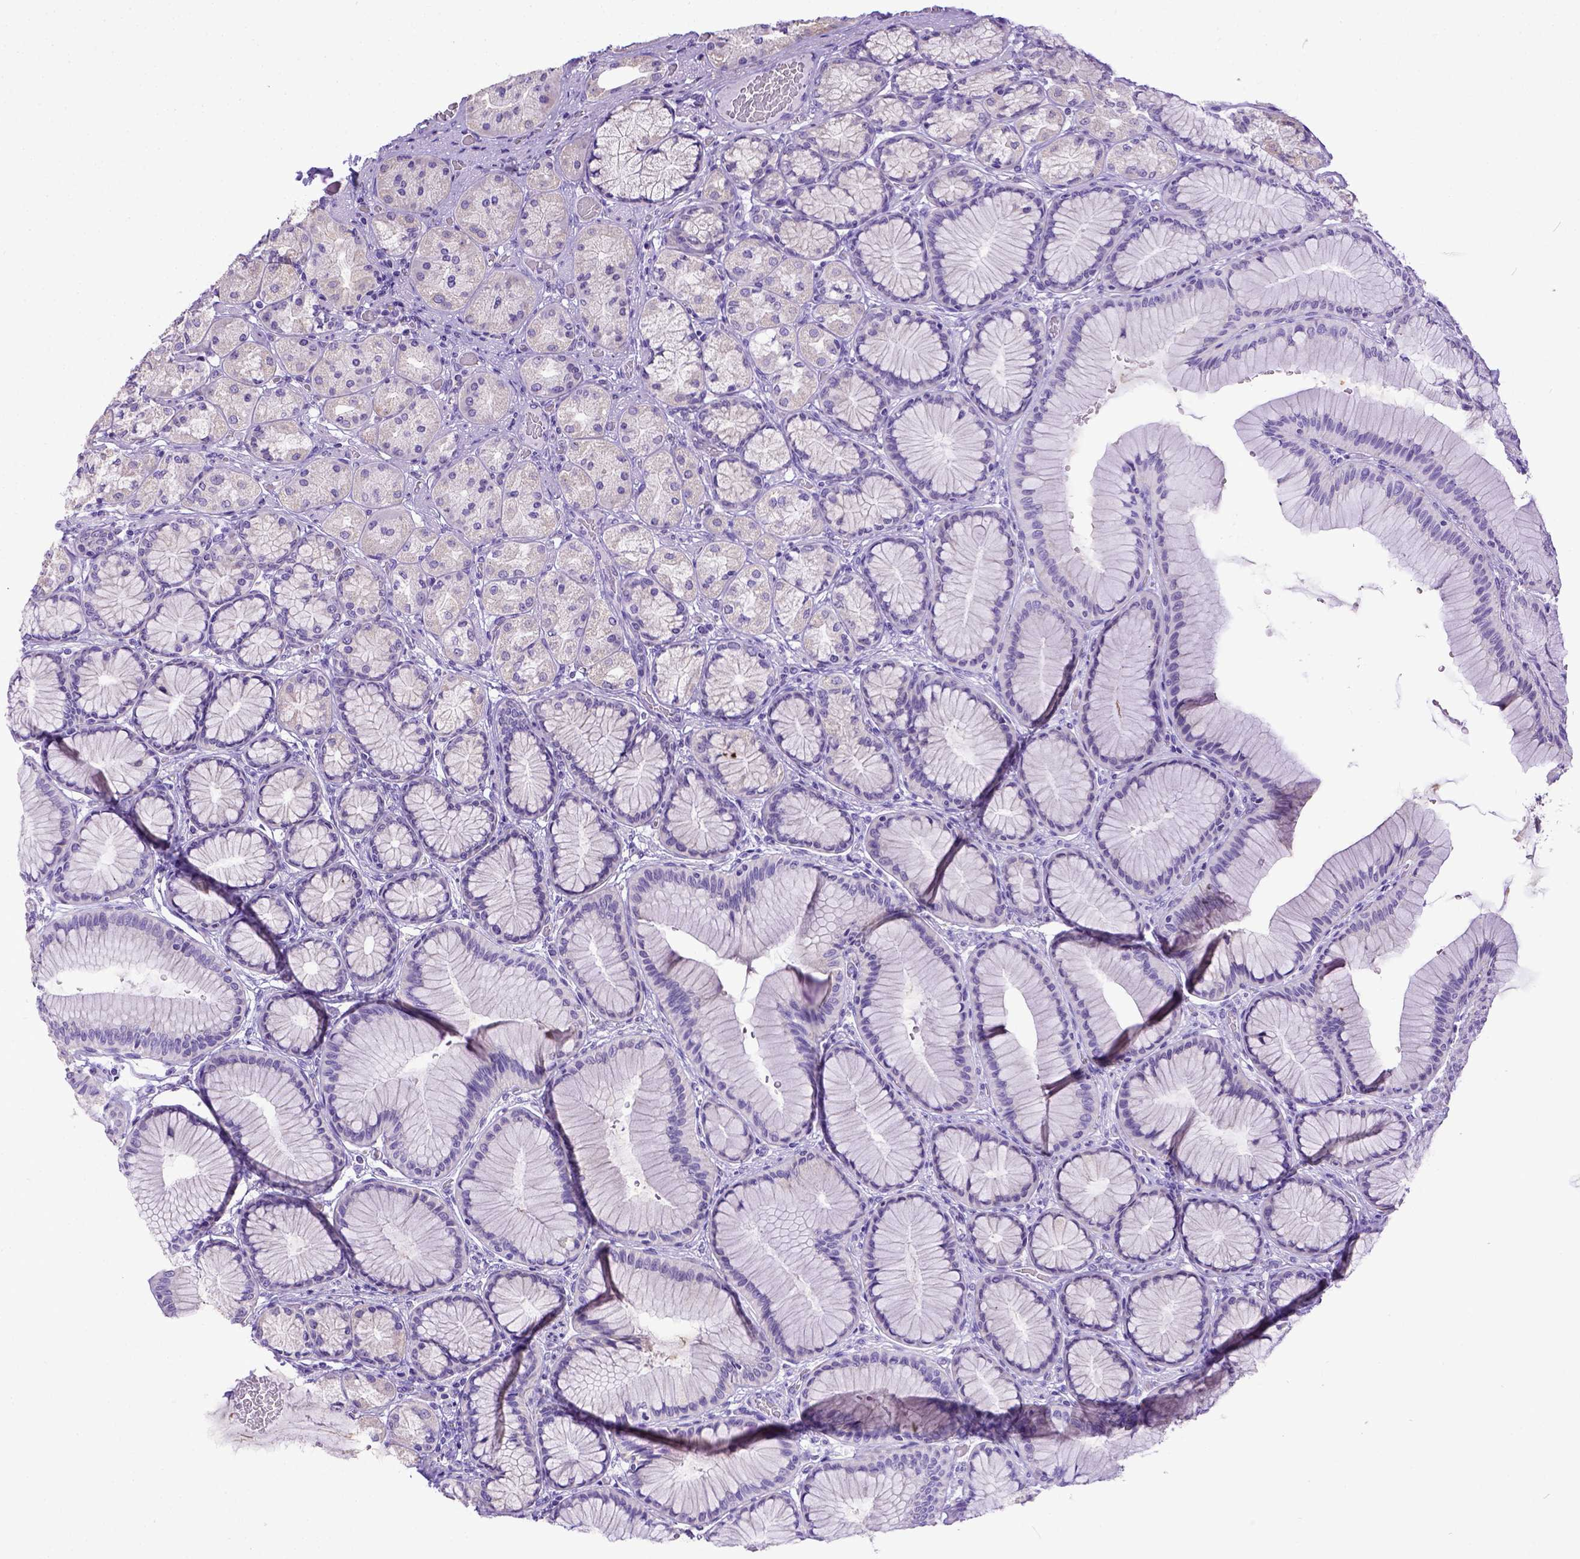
{"staining": {"intensity": "negative", "quantity": "none", "location": "none"}, "tissue": "stomach", "cell_type": "Glandular cells", "image_type": "normal", "snomed": [{"axis": "morphology", "description": "Normal tissue, NOS"}, {"axis": "morphology", "description": "Adenocarcinoma, NOS"}, {"axis": "morphology", "description": "Adenocarcinoma, High grade"}, {"axis": "topography", "description": "Stomach, upper"}, {"axis": "topography", "description": "Stomach"}], "caption": "Protein analysis of normal stomach reveals no significant staining in glandular cells. (DAB (3,3'-diaminobenzidine) immunohistochemistry, high magnification).", "gene": "SPEF1", "patient": {"sex": "female", "age": 65}}